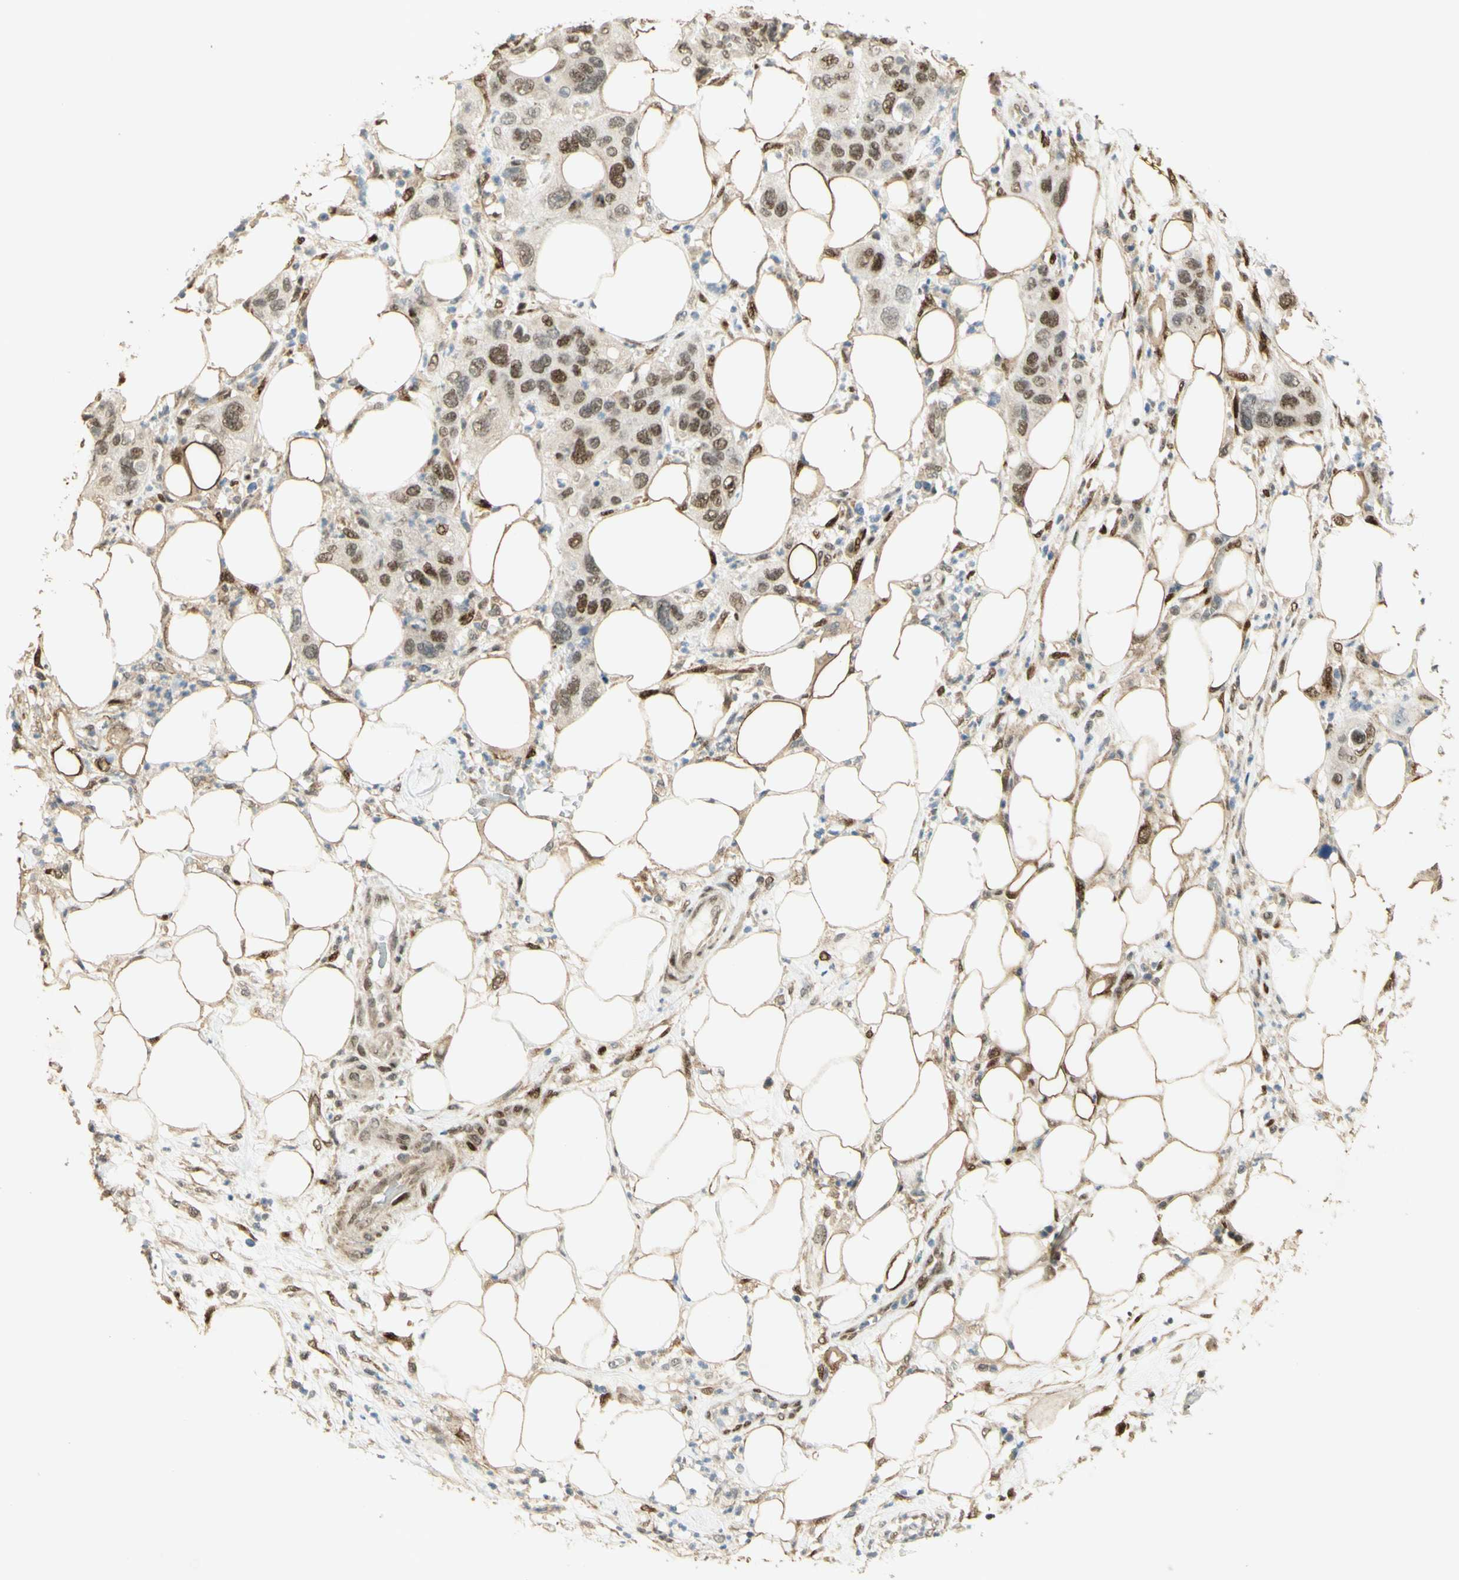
{"staining": {"intensity": "moderate", "quantity": "25%-75%", "location": "nuclear"}, "tissue": "pancreatic cancer", "cell_type": "Tumor cells", "image_type": "cancer", "snomed": [{"axis": "morphology", "description": "Adenocarcinoma, NOS"}, {"axis": "topography", "description": "Pancreas"}], "caption": "Immunohistochemical staining of human adenocarcinoma (pancreatic) shows medium levels of moderate nuclear positivity in about 25%-75% of tumor cells.", "gene": "FOXP1", "patient": {"sex": "female", "age": 71}}